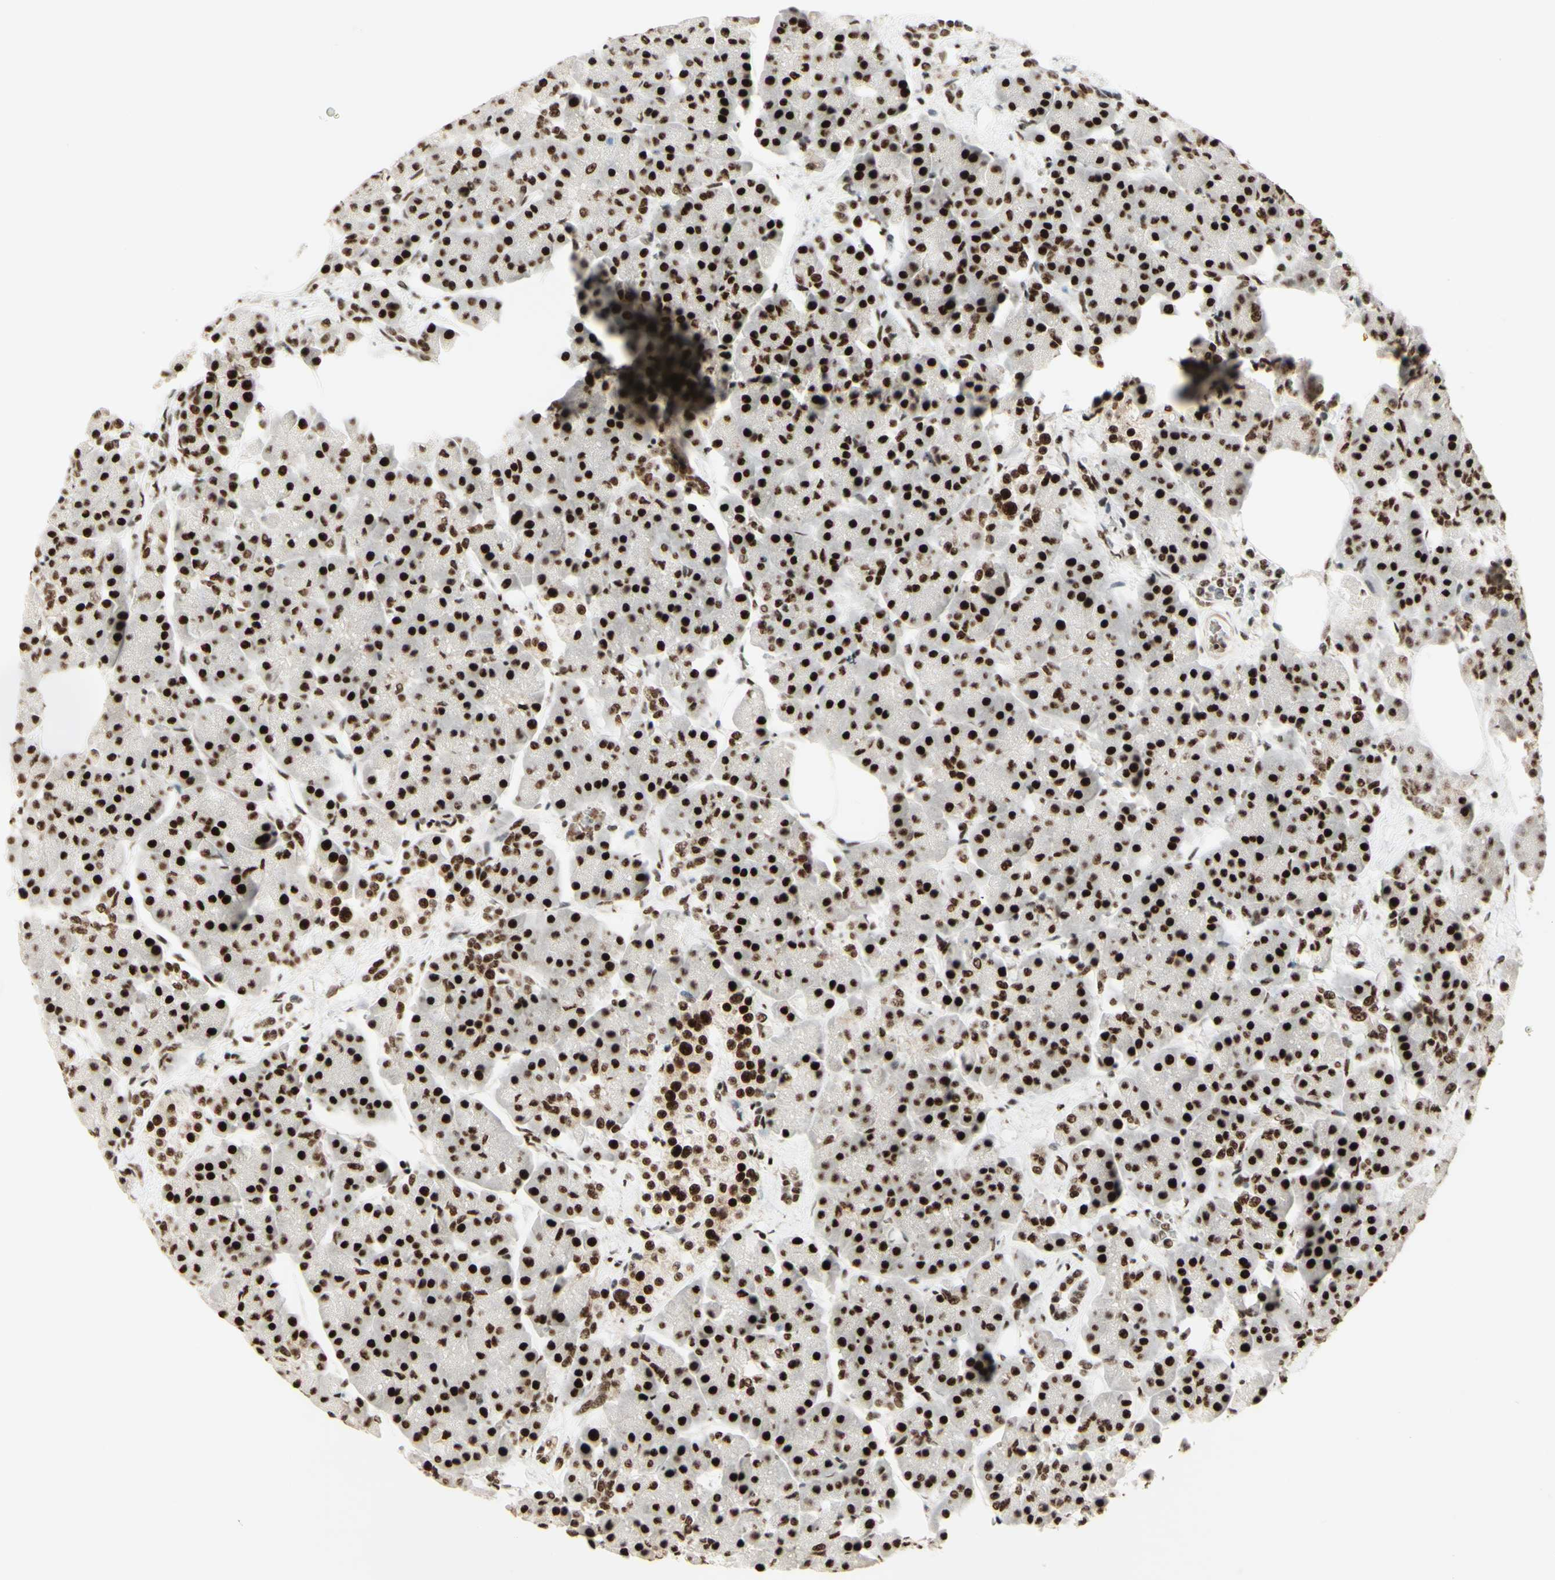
{"staining": {"intensity": "strong", "quantity": ">75%", "location": "nuclear"}, "tissue": "pancreas", "cell_type": "Exocrine glandular cells", "image_type": "normal", "snomed": [{"axis": "morphology", "description": "Normal tissue, NOS"}, {"axis": "topography", "description": "Pancreas"}], "caption": "IHC photomicrograph of normal pancreas: human pancreas stained using immunohistochemistry reveals high levels of strong protein expression localized specifically in the nuclear of exocrine glandular cells, appearing as a nuclear brown color.", "gene": "DHX9", "patient": {"sex": "female", "age": 70}}